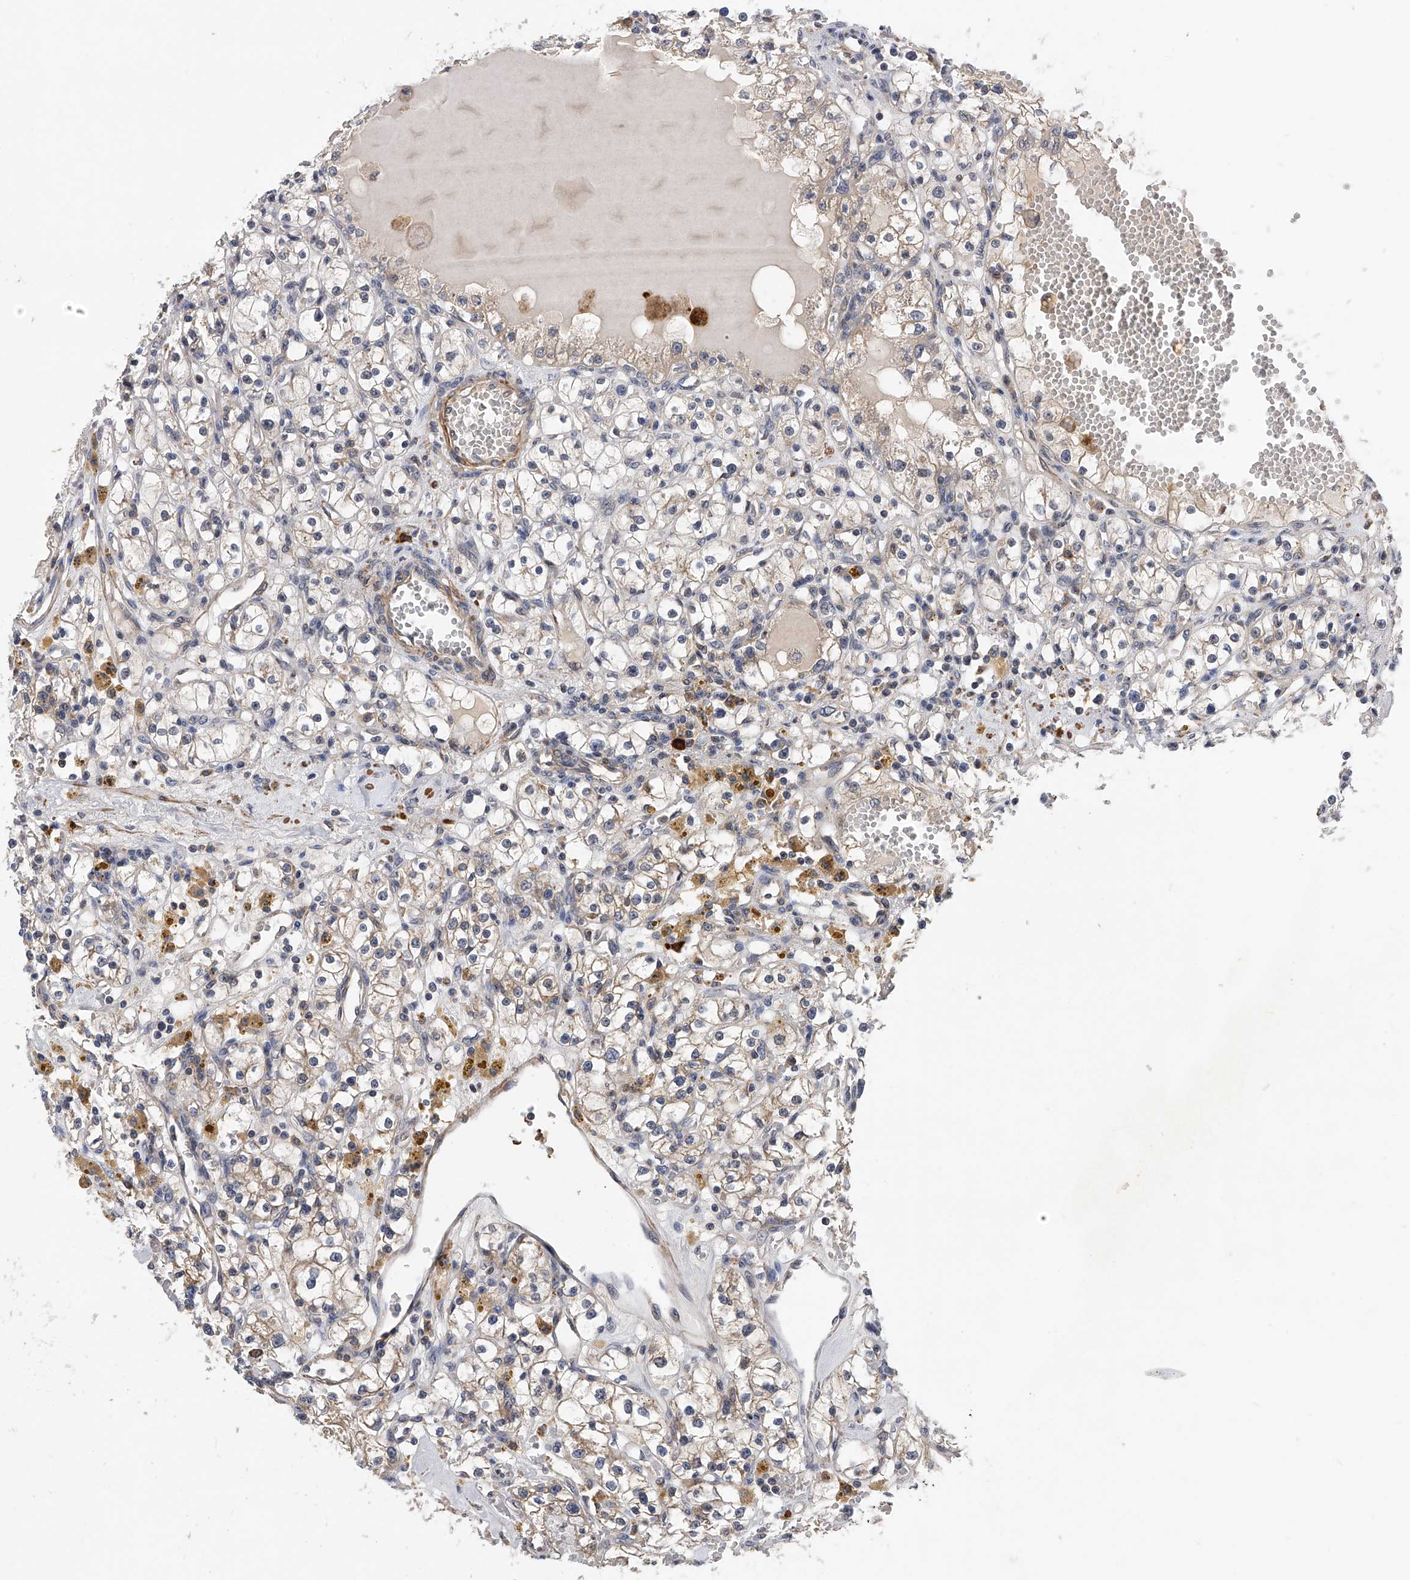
{"staining": {"intensity": "weak", "quantity": "<25%", "location": "cytoplasmic/membranous"}, "tissue": "renal cancer", "cell_type": "Tumor cells", "image_type": "cancer", "snomed": [{"axis": "morphology", "description": "Adenocarcinoma, NOS"}, {"axis": "topography", "description": "Kidney"}], "caption": "Adenocarcinoma (renal) stained for a protein using IHC reveals no positivity tumor cells.", "gene": "SPOCK1", "patient": {"sex": "male", "age": 56}}